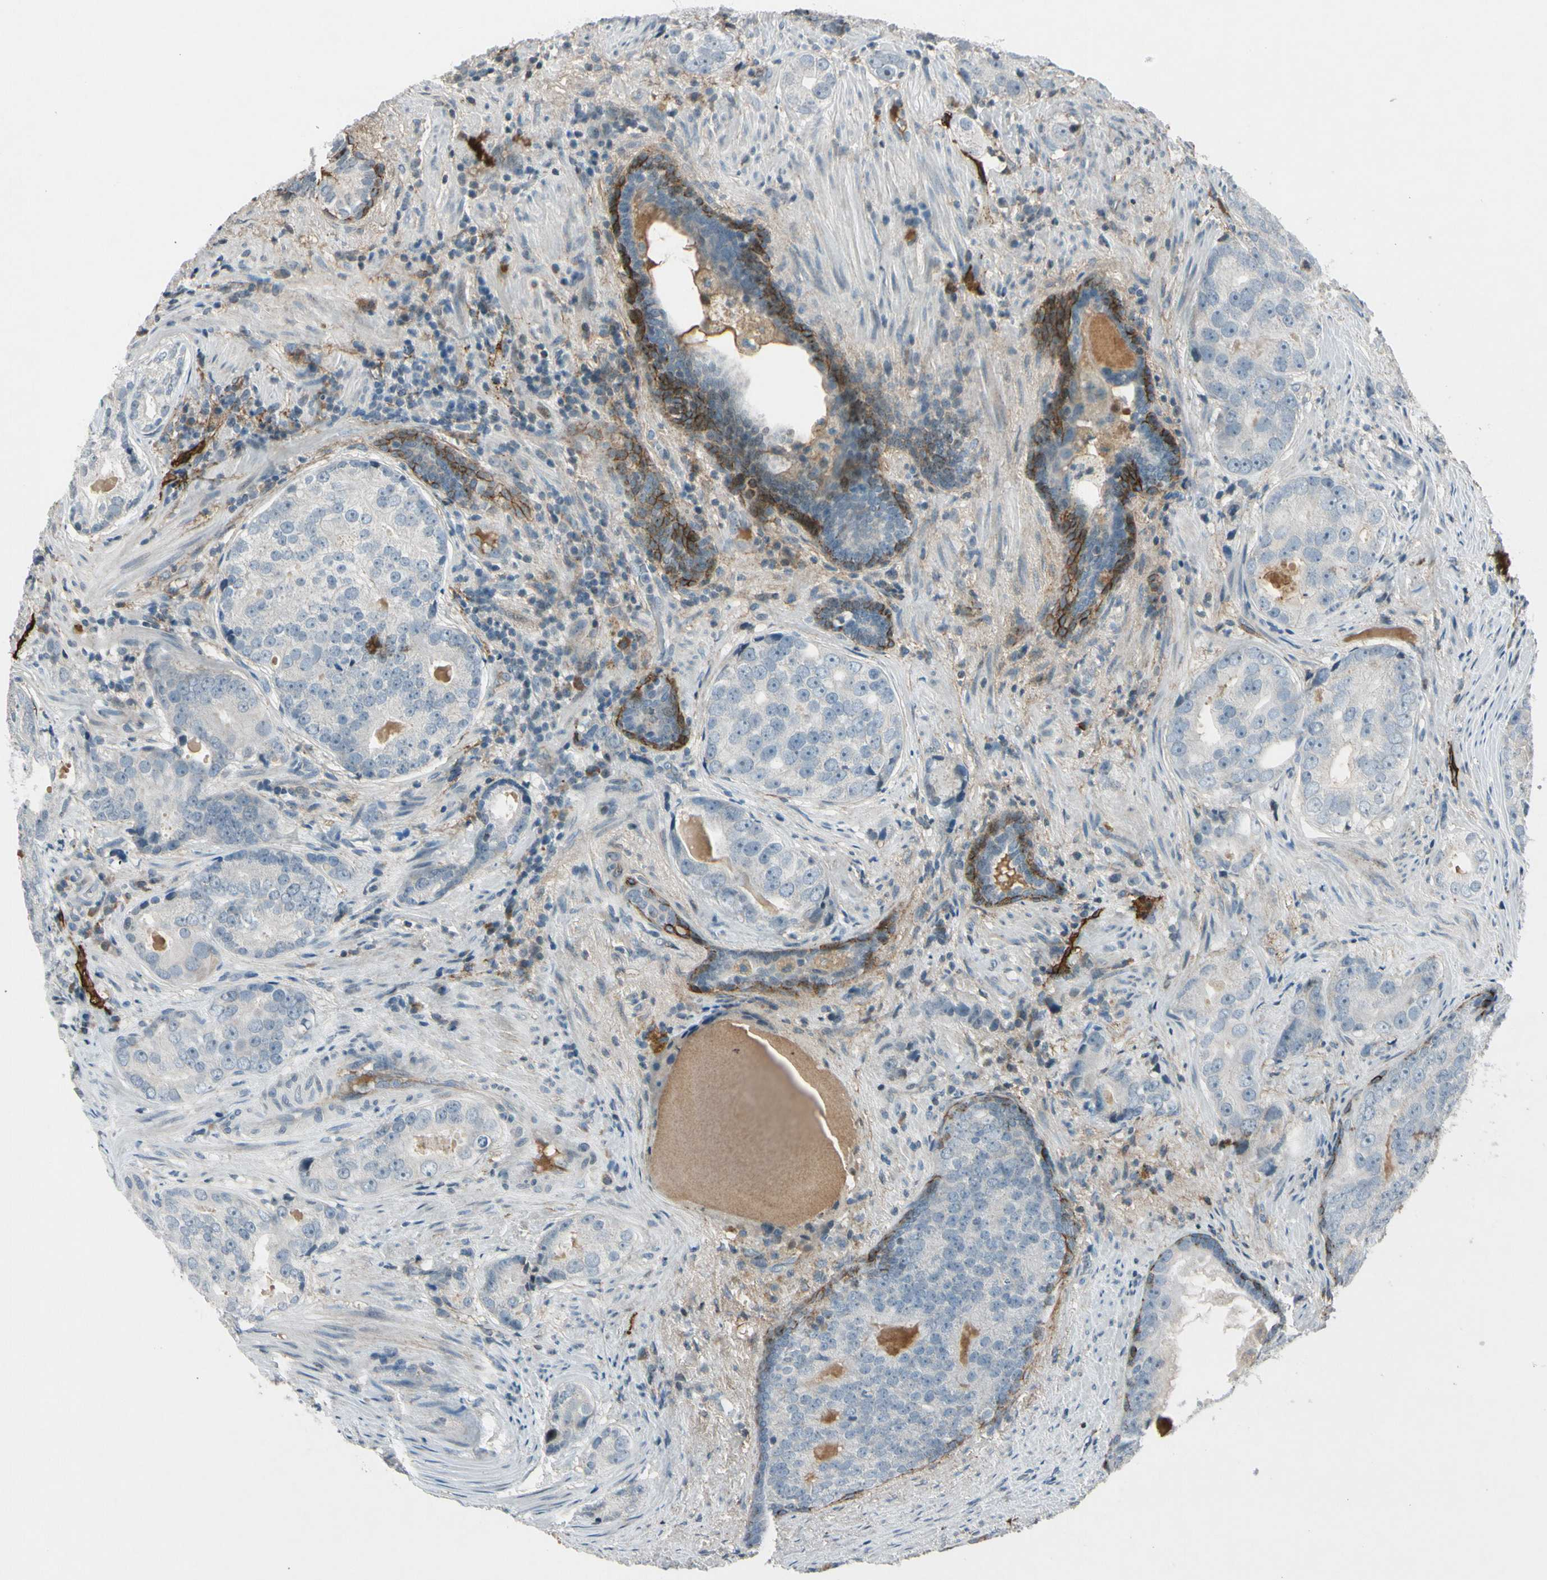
{"staining": {"intensity": "negative", "quantity": "none", "location": "none"}, "tissue": "prostate cancer", "cell_type": "Tumor cells", "image_type": "cancer", "snomed": [{"axis": "morphology", "description": "Adenocarcinoma, High grade"}, {"axis": "topography", "description": "Prostate"}], "caption": "This photomicrograph is of prostate cancer (high-grade adenocarcinoma) stained with immunohistochemistry (IHC) to label a protein in brown with the nuclei are counter-stained blue. There is no expression in tumor cells. (DAB (3,3'-diaminobenzidine) immunohistochemistry (IHC), high magnification).", "gene": "PDPN", "patient": {"sex": "male", "age": 66}}